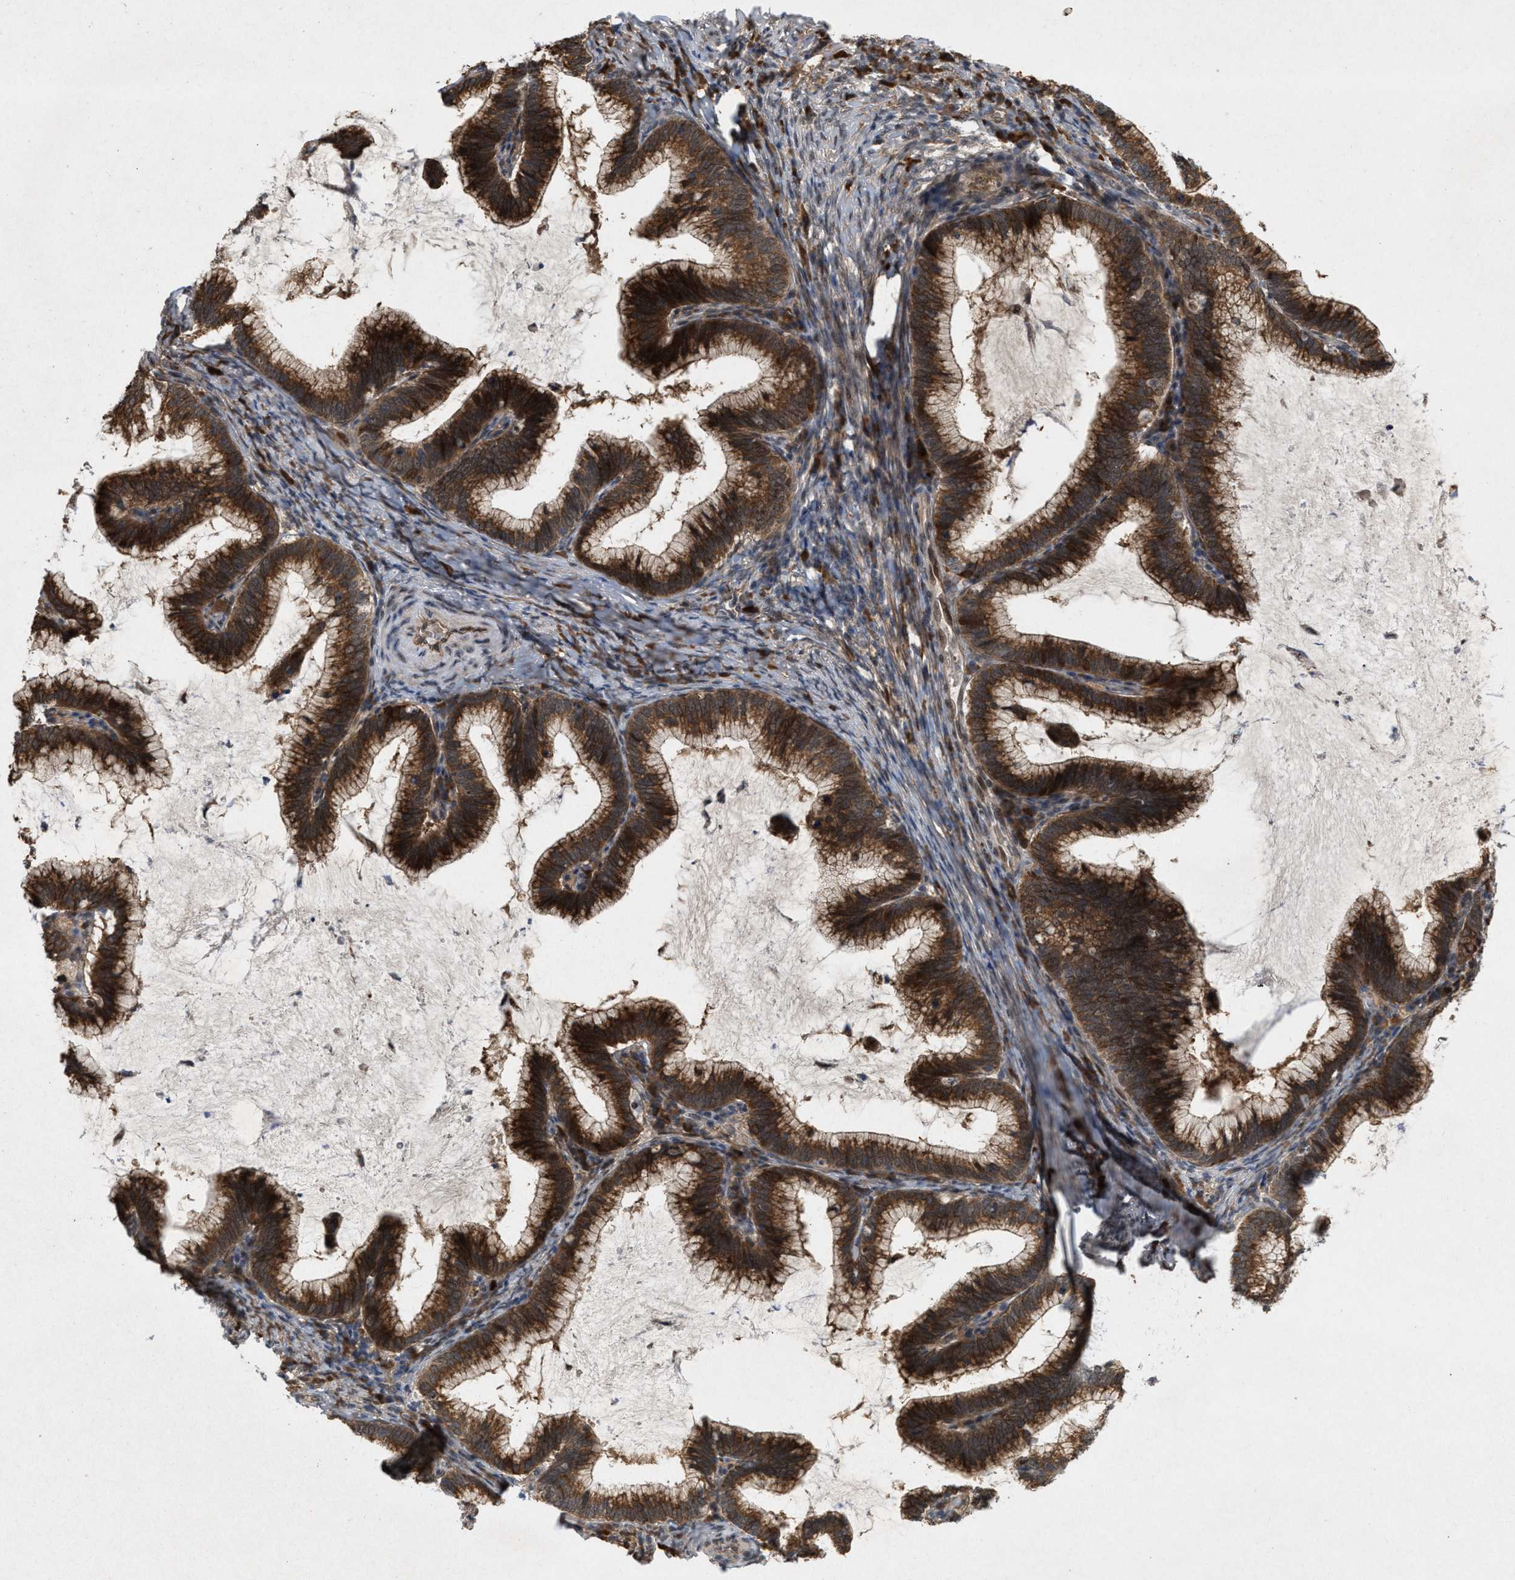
{"staining": {"intensity": "strong", "quantity": ">75%", "location": "cytoplasmic/membranous"}, "tissue": "cervical cancer", "cell_type": "Tumor cells", "image_type": "cancer", "snomed": [{"axis": "morphology", "description": "Adenocarcinoma, NOS"}, {"axis": "topography", "description": "Cervix"}], "caption": "Immunohistochemical staining of human cervical cancer (adenocarcinoma) demonstrates high levels of strong cytoplasmic/membranous protein positivity in approximately >75% of tumor cells. (Stains: DAB in brown, nuclei in blue, Microscopy: brightfield microscopy at high magnification).", "gene": "MFSD6", "patient": {"sex": "female", "age": 36}}